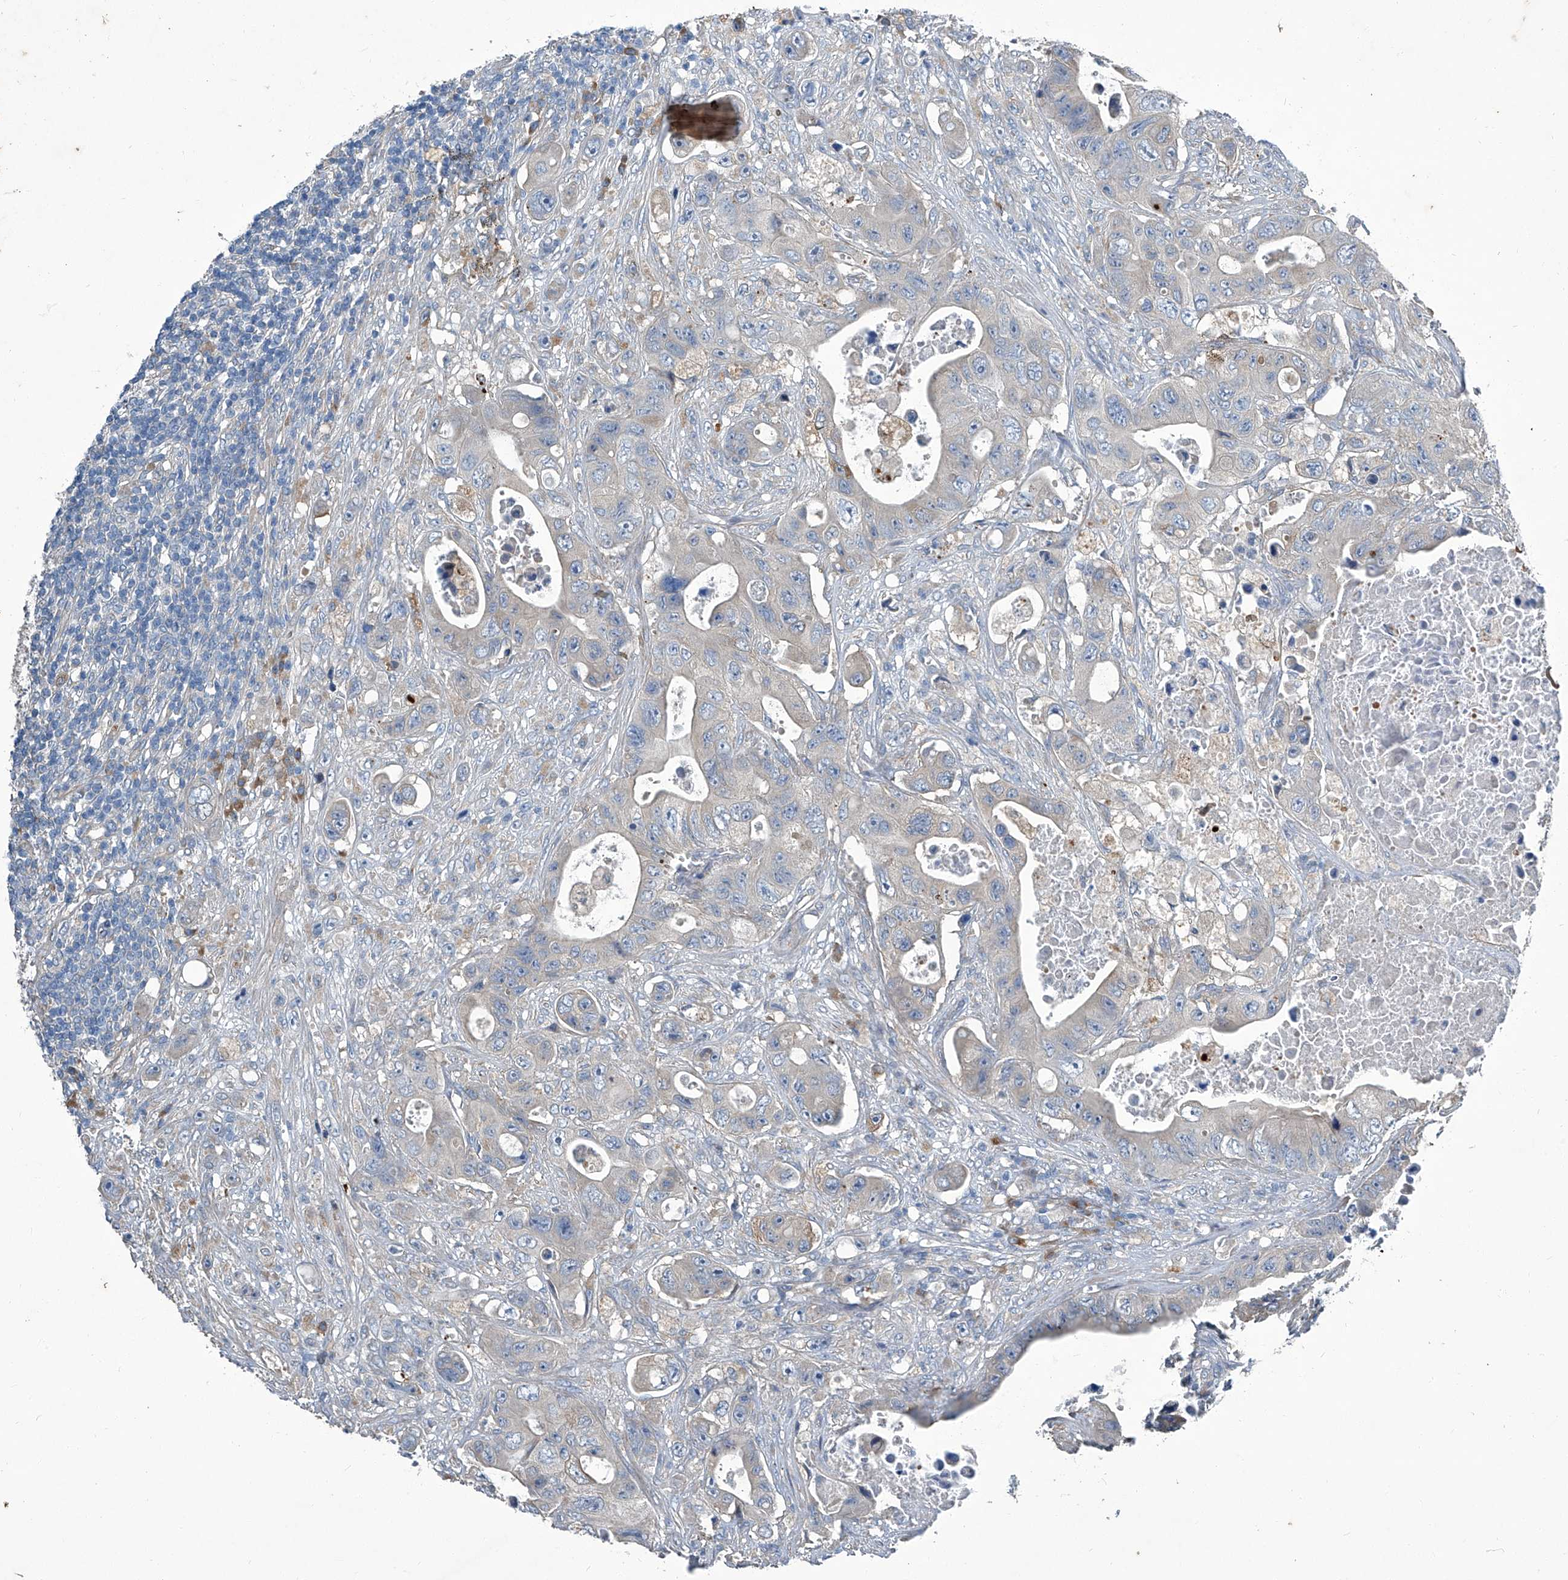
{"staining": {"intensity": "weak", "quantity": "<25%", "location": "cytoplasmic/membranous"}, "tissue": "colorectal cancer", "cell_type": "Tumor cells", "image_type": "cancer", "snomed": [{"axis": "morphology", "description": "Adenocarcinoma, NOS"}, {"axis": "topography", "description": "Colon"}], "caption": "The photomicrograph exhibits no staining of tumor cells in colorectal adenocarcinoma.", "gene": "SLC26A11", "patient": {"sex": "female", "age": 46}}